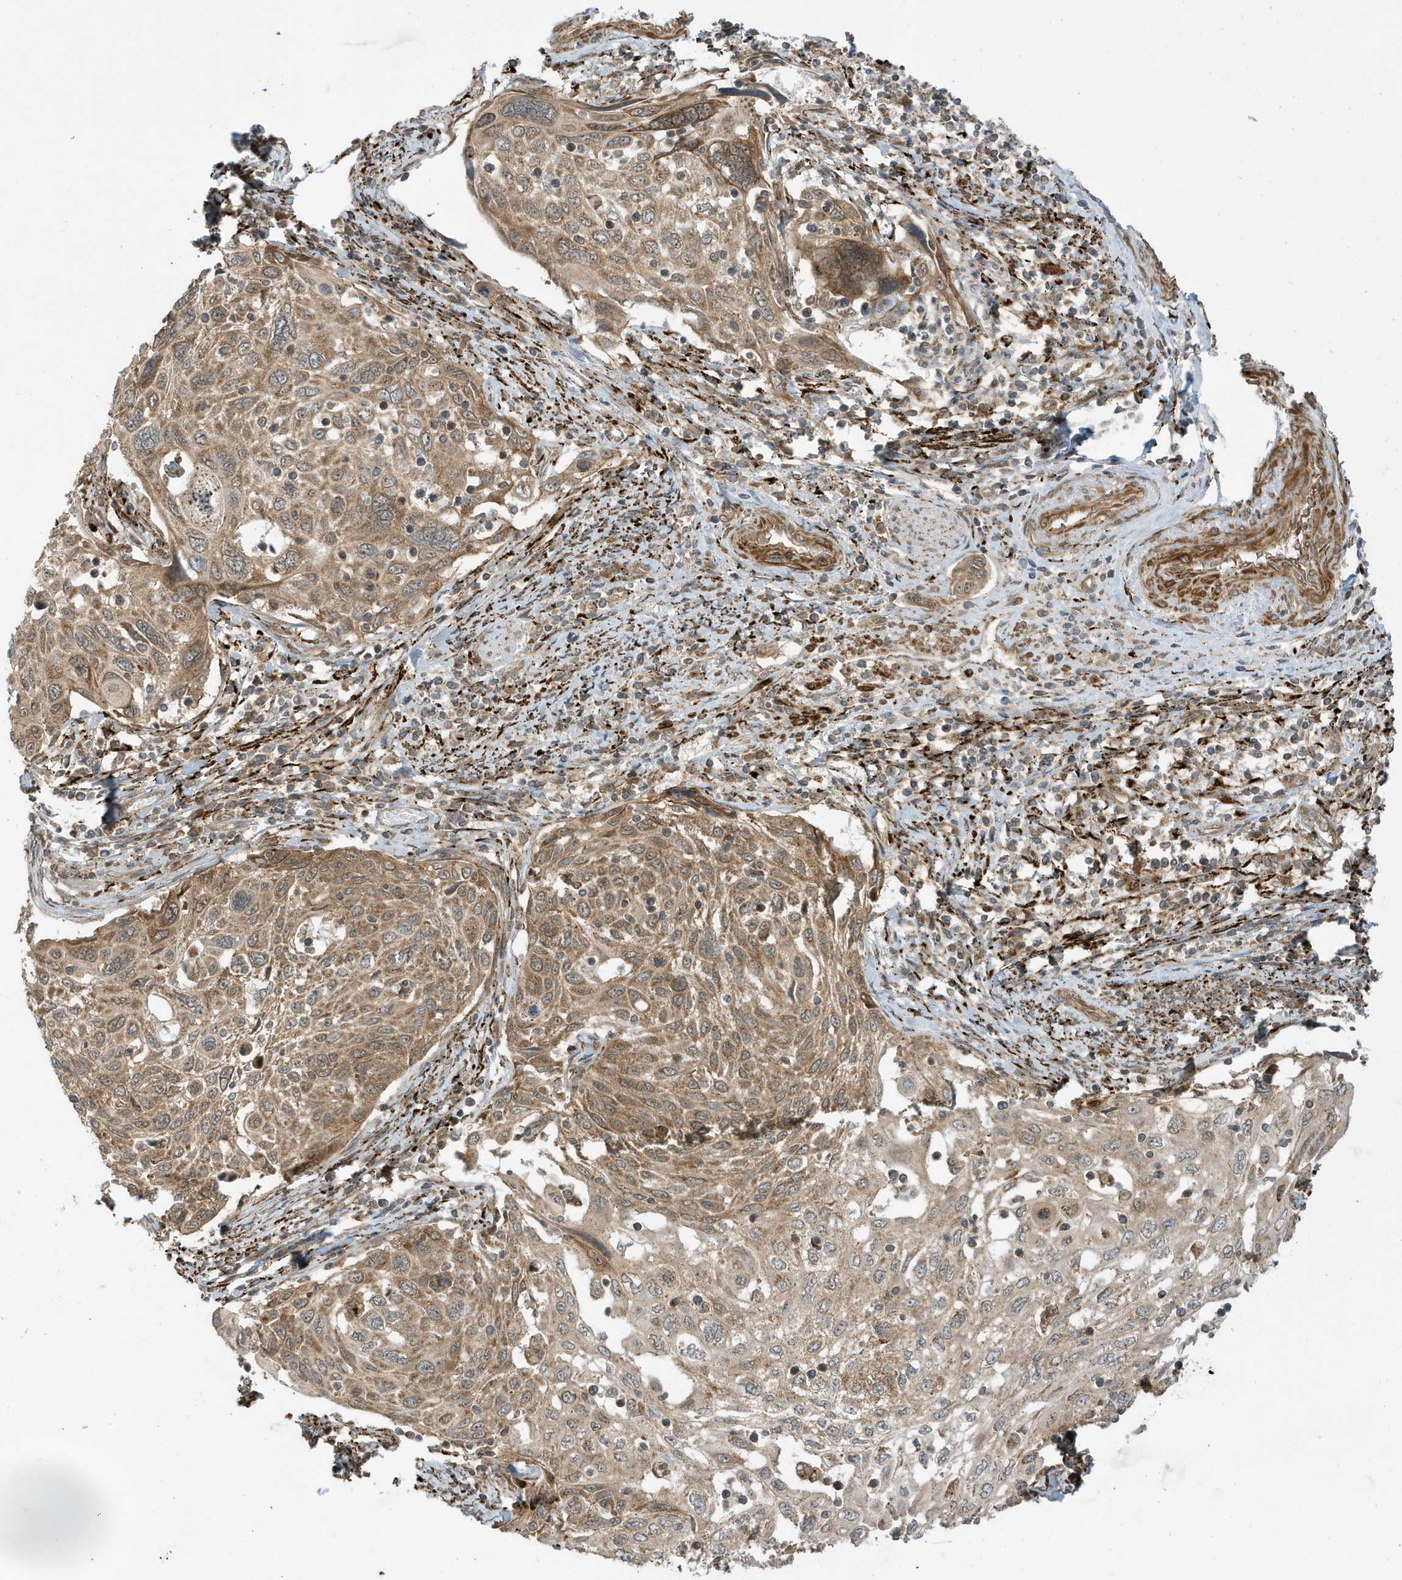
{"staining": {"intensity": "moderate", "quantity": "25%-75%", "location": "cytoplasmic/membranous"}, "tissue": "cervical cancer", "cell_type": "Tumor cells", "image_type": "cancer", "snomed": [{"axis": "morphology", "description": "Squamous cell carcinoma, NOS"}, {"axis": "topography", "description": "Cervix"}], "caption": "Squamous cell carcinoma (cervical) tissue exhibits moderate cytoplasmic/membranous expression in about 25%-75% of tumor cells, visualized by immunohistochemistry. The staining was performed using DAB to visualize the protein expression in brown, while the nuclei were stained in blue with hematoxylin (Magnification: 20x).", "gene": "DHX36", "patient": {"sex": "female", "age": 70}}